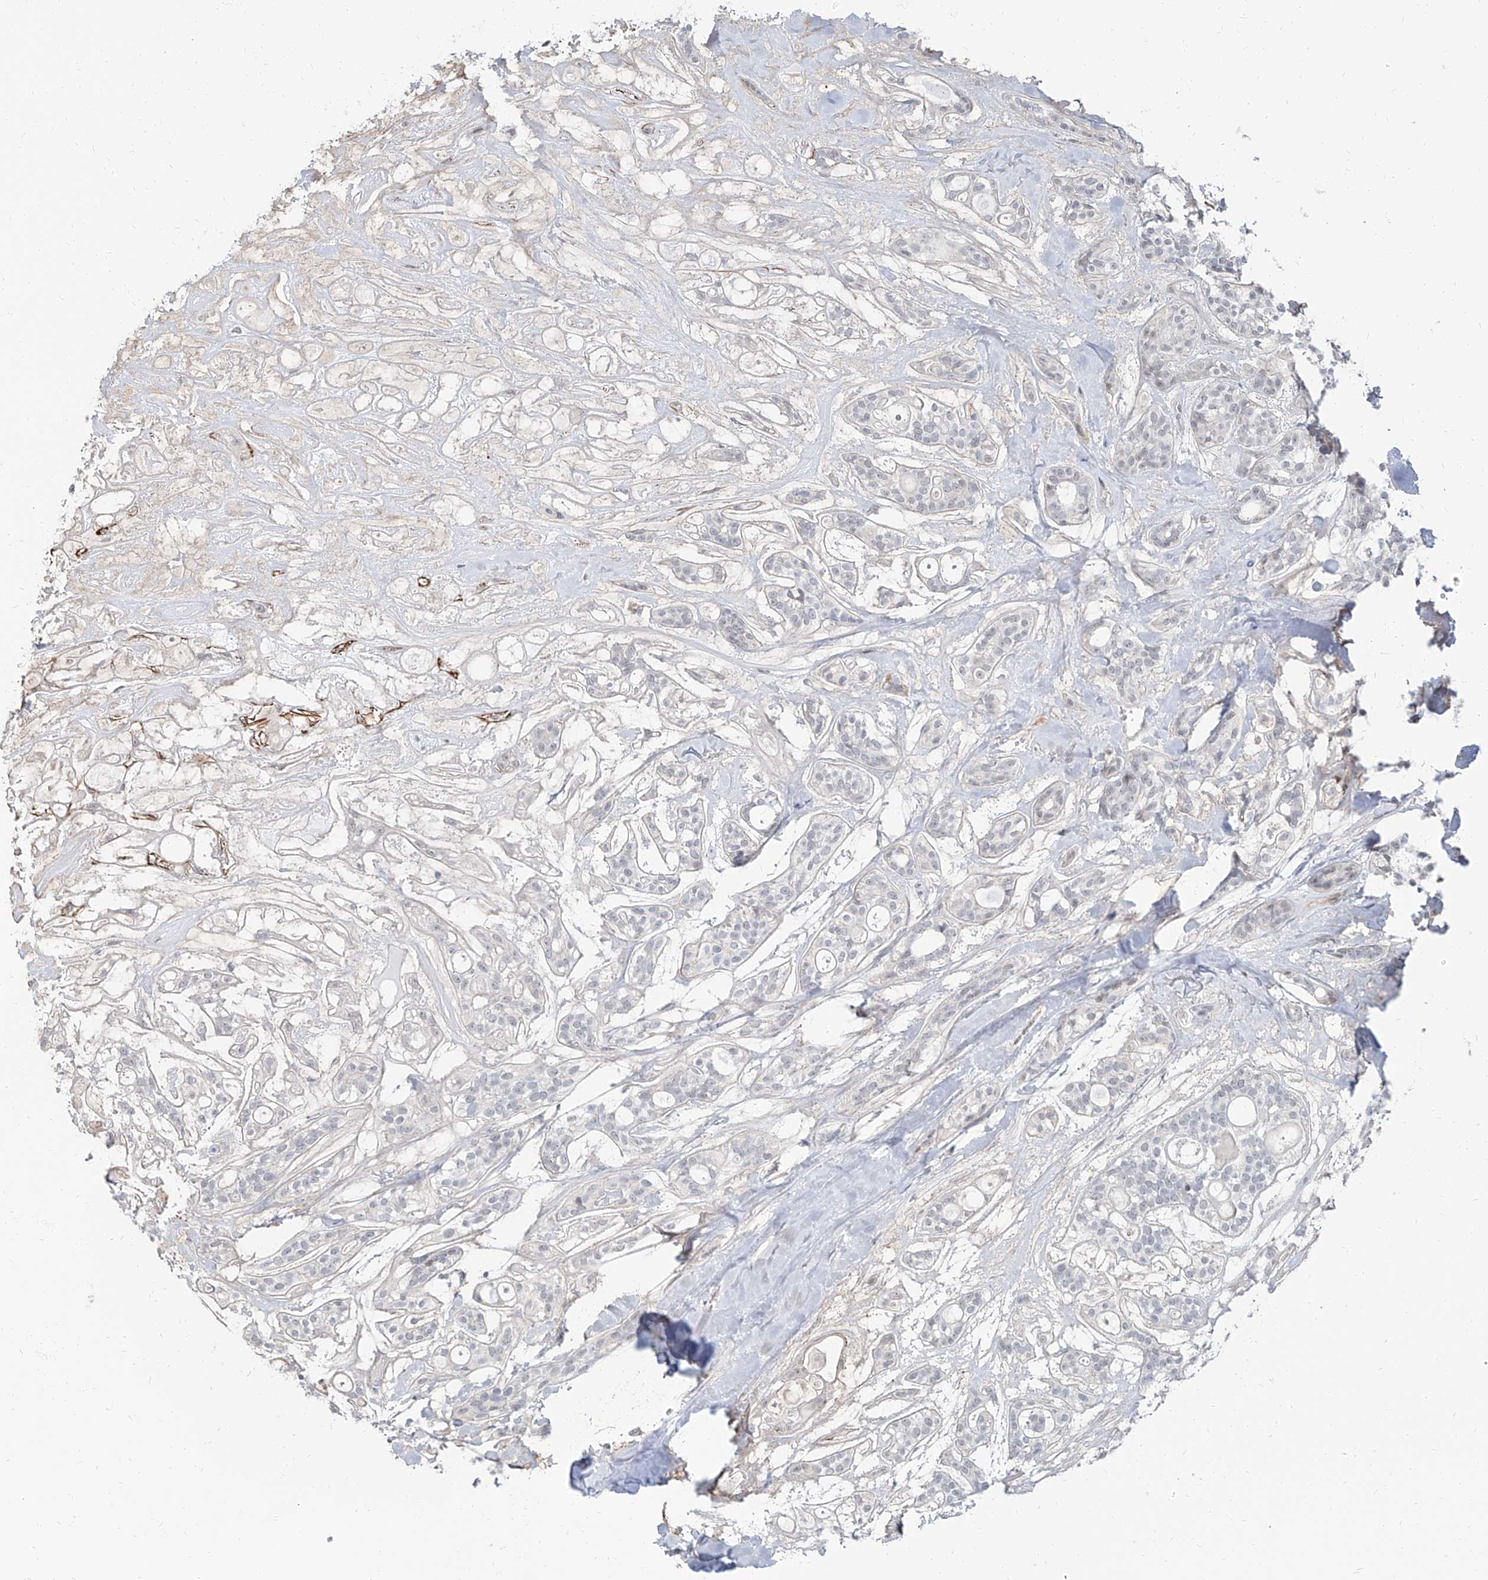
{"staining": {"intensity": "negative", "quantity": "none", "location": "none"}, "tissue": "head and neck cancer", "cell_type": "Tumor cells", "image_type": "cancer", "snomed": [{"axis": "morphology", "description": "Adenocarcinoma, NOS"}, {"axis": "topography", "description": "Head-Neck"}], "caption": "This photomicrograph is of head and neck adenocarcinoma stained with IHC to label a protein in brown with the nuclei are counter-stained blue. There is no positivity in tumor cells.", "gene": "TXLNB", "patient": {"sex": "male", "age": 66}}